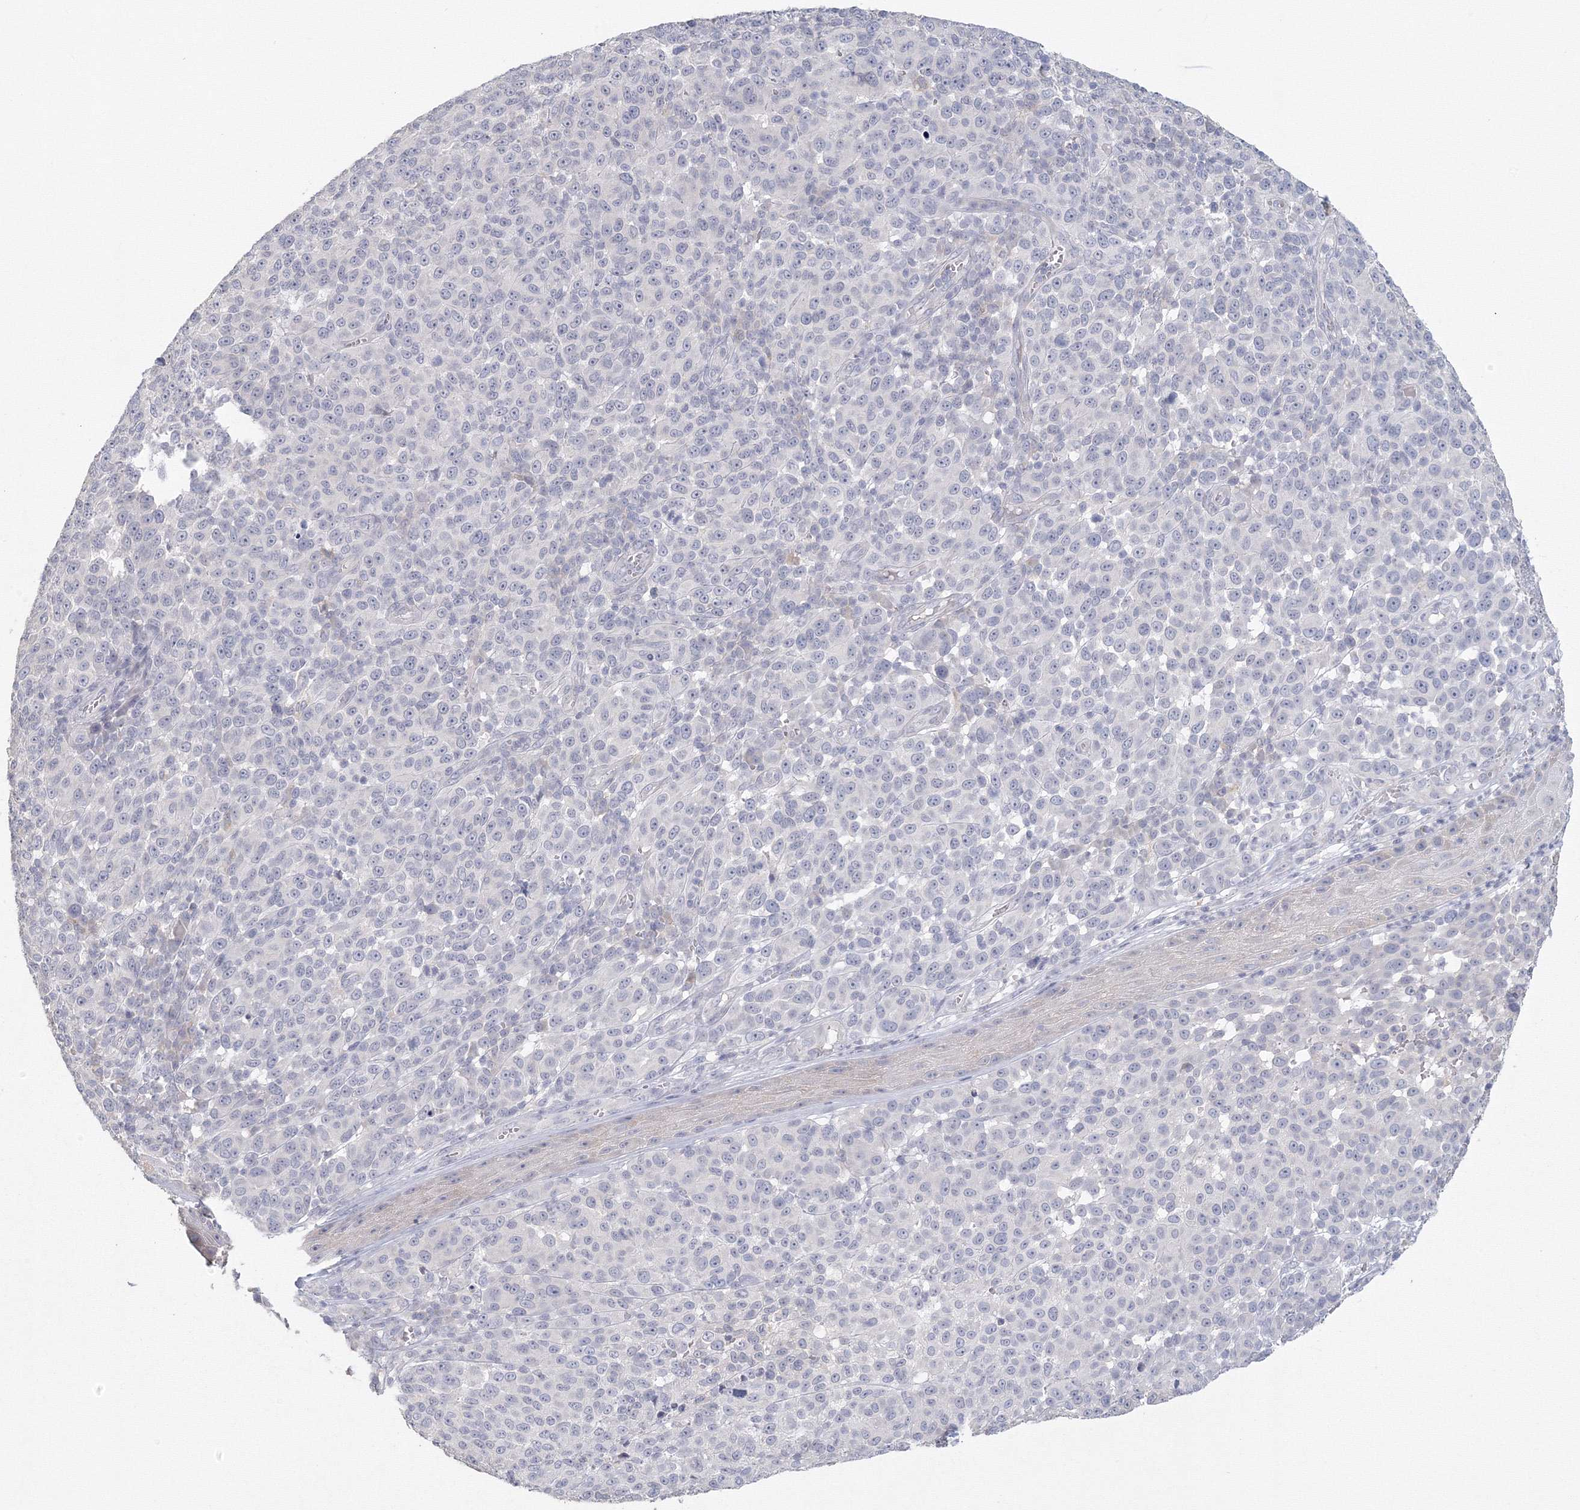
{"staining": {"intensity": "negative", "quantity": "none", "location": "none"}, "tissue": "melanoma", "cell_type": "Tumor cells", "image_type": "cancer", "snomed": [{"axis": "morphology", "description": "Malignant melanoma, NOS"}, {"axis": "topography", "description": "Skin"}], "caption": "Immunohistochemistry micrograph of malignant melanoma stained for a protein (brown), which displays no expression in tumor cells.", "gene": "TACC2", "patient": {"sex": "male", "age": 49}}